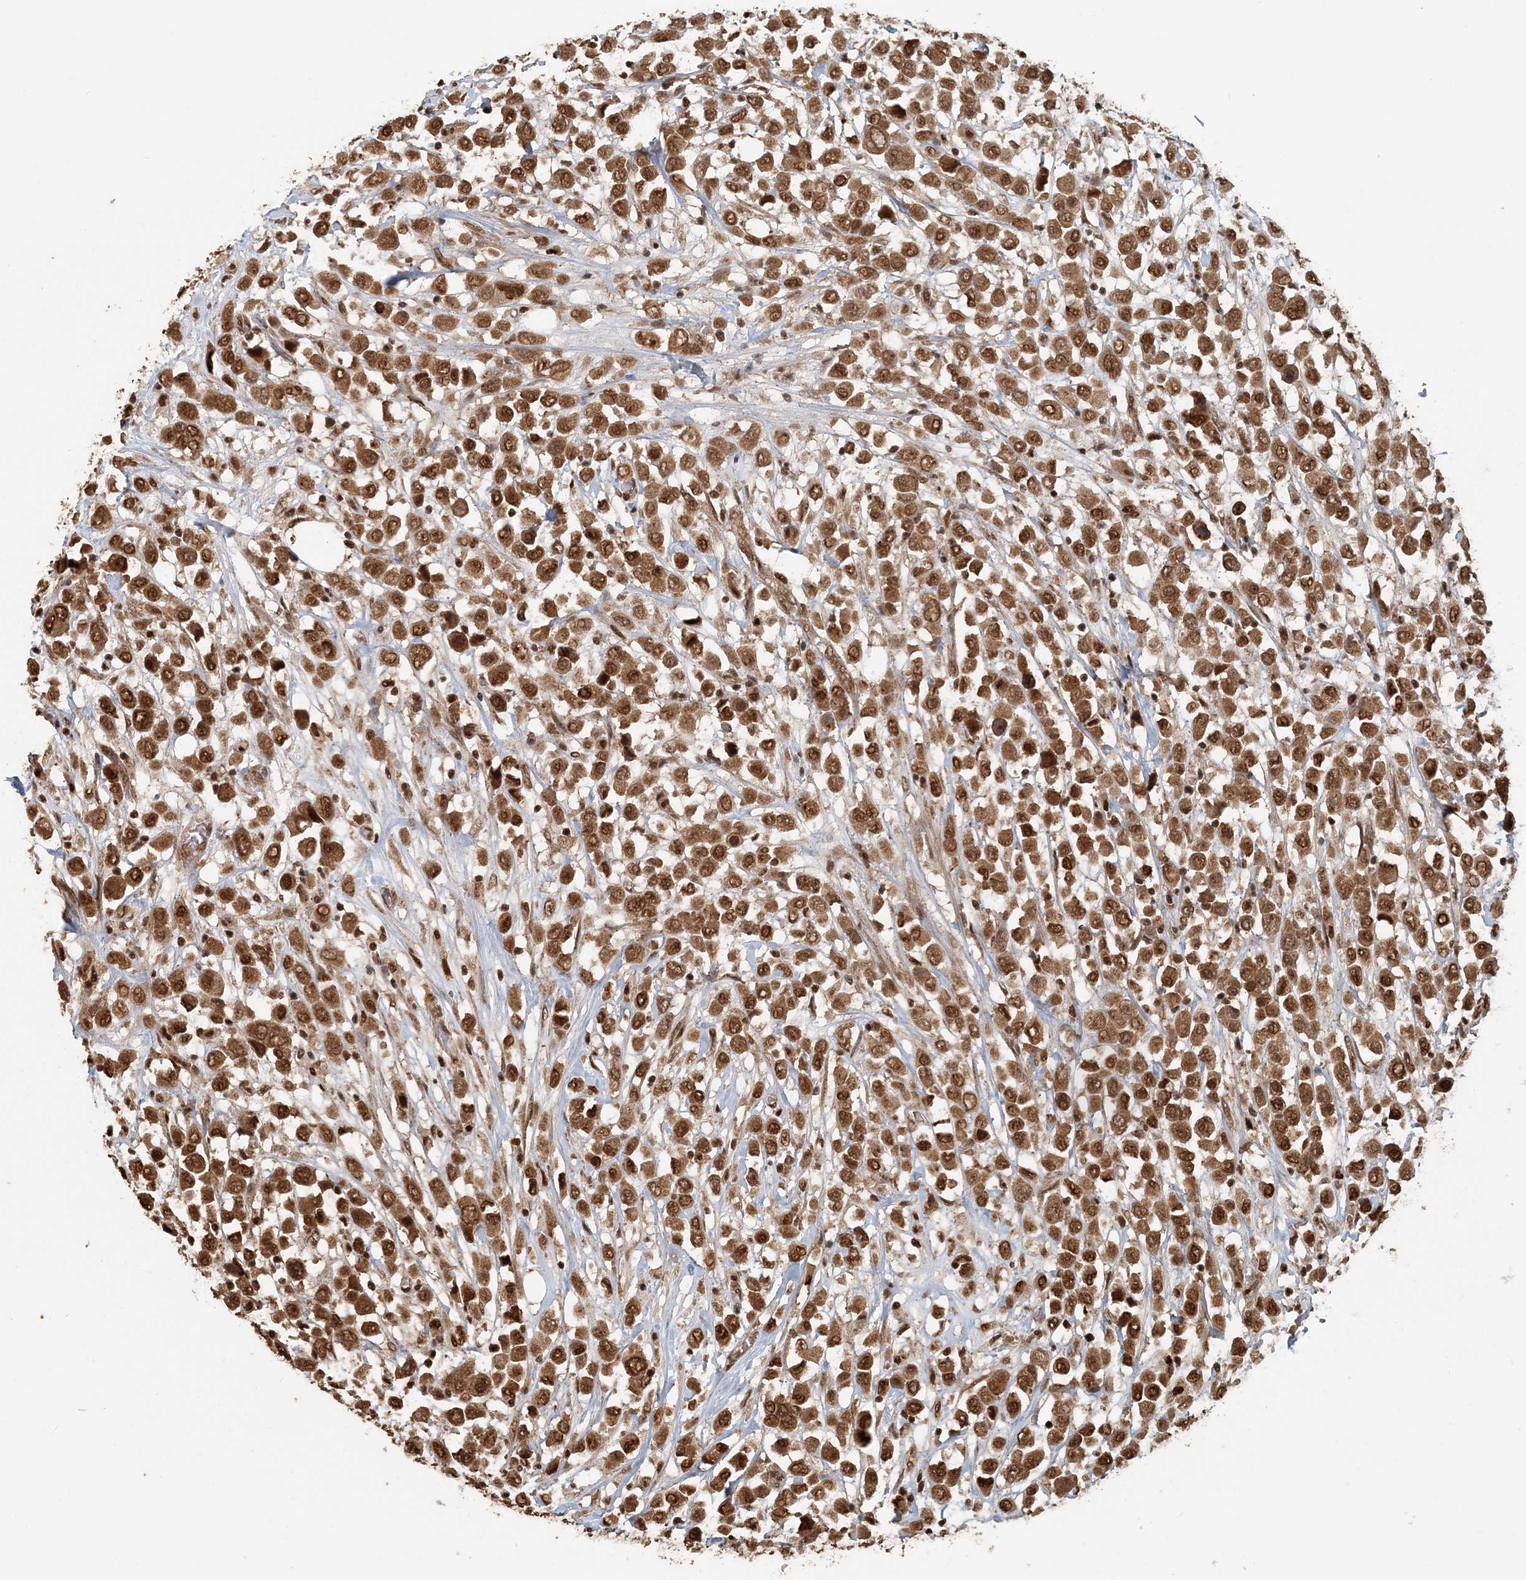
{"staining": {"intensity": "moderate", "quantity": ">75%", "location": "cytoplasmic/membranous,nuclear"}, "tissue": "breast cancer", "cell_type": "Tumor cells", "image_type": "cancer", "snomed": [{"axis": "morphology", "description": "Duct carcinoma"}, {"axis": "topography", "description": "Breast"}], "caption": "The immunohistochemical stain labels moderate cytoplasmic/membranous and nuclear staining in tumor cells of breast cancer tissue.", "gene": "ARHGAP35", "patient": {"sex": "female", "age": 61}}